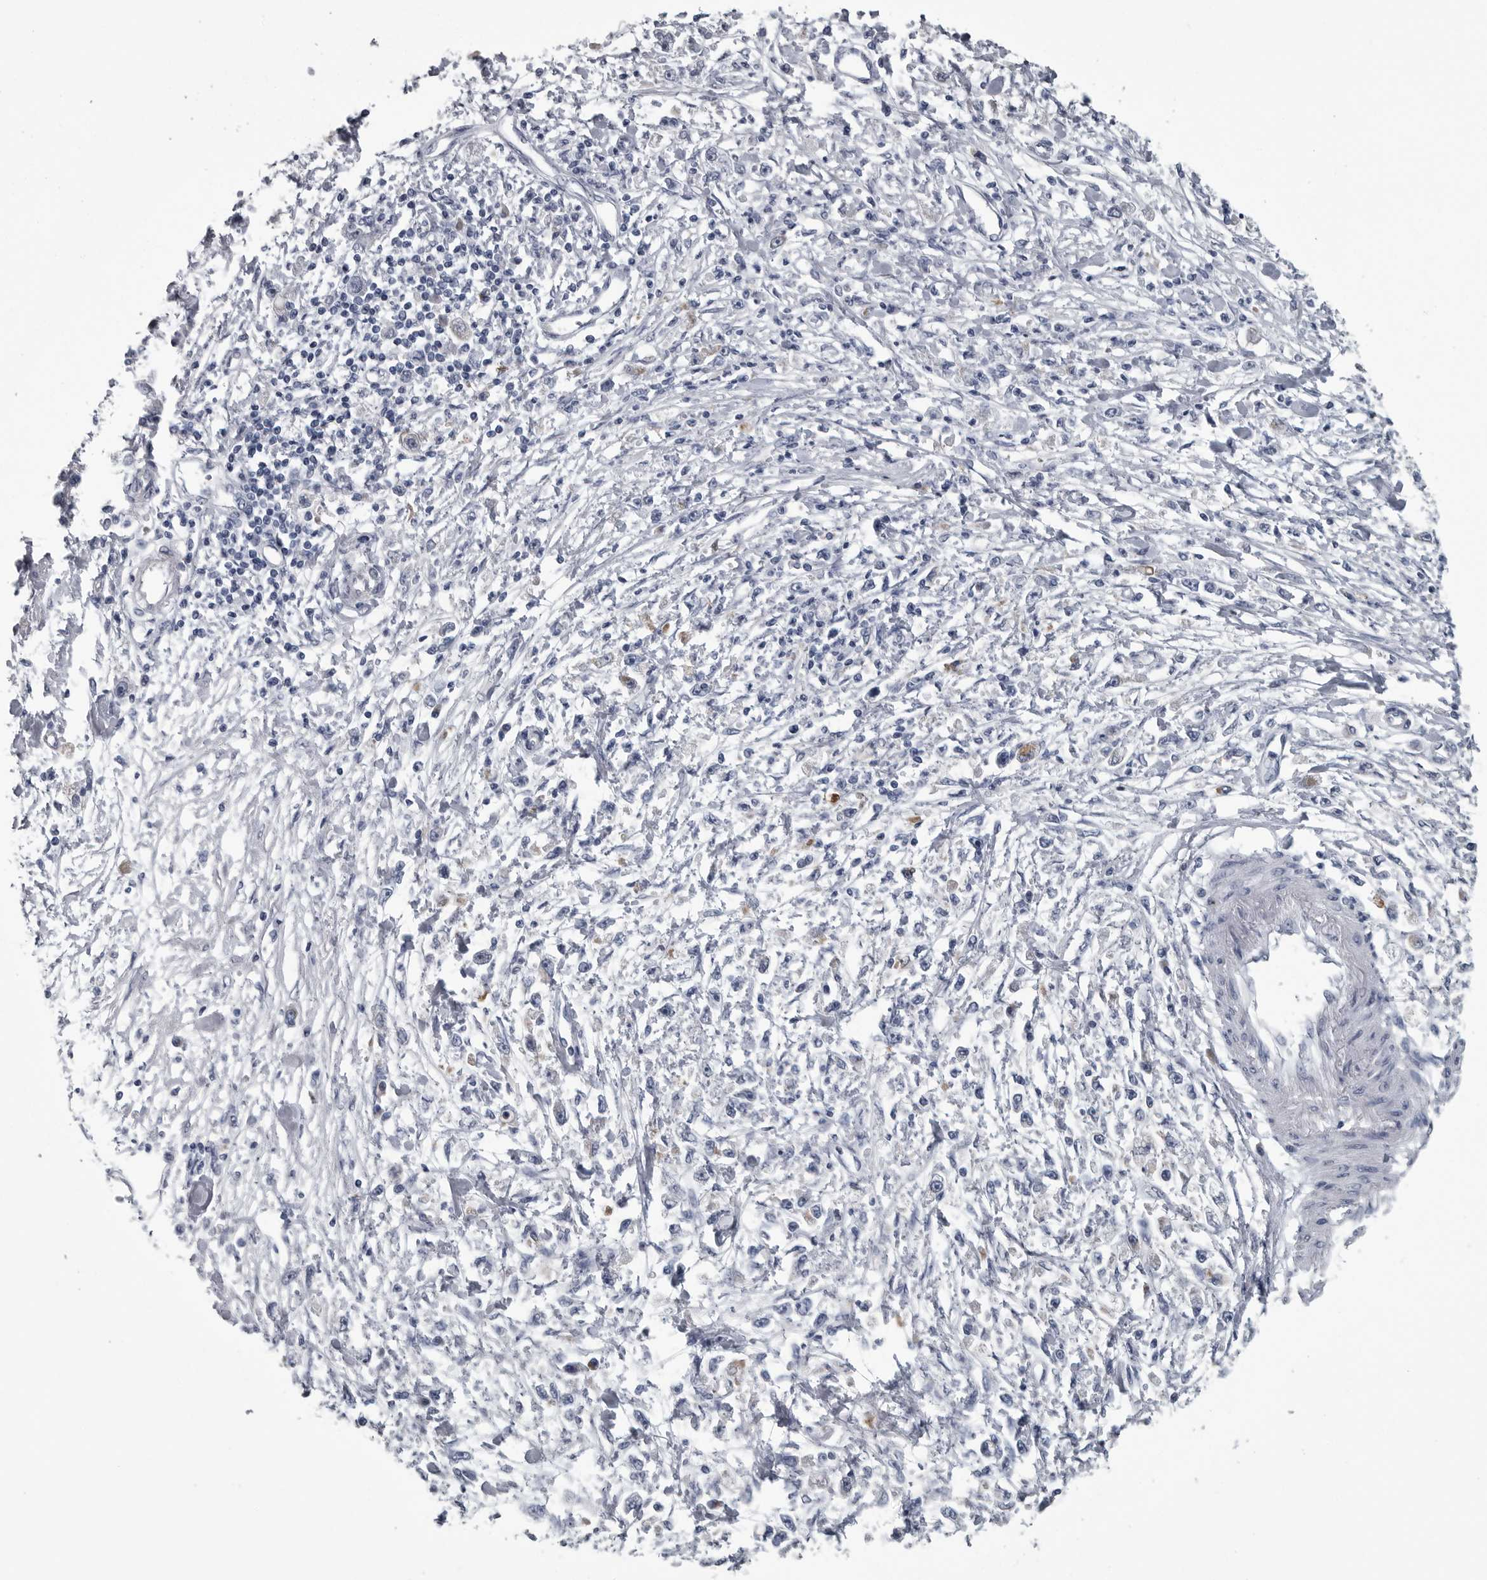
{"staining": {"intensity": "negative", "quantity": "none", "location": "none"}, "tissue": "stomach cancer", "cell_type": "Tumor cells", "image_type": "cancer", "snomed": [{"axis": "morphology", "description": "Adenocarcinoma, NOS"}, {"axis": "topography", "description": "Stomach"}], "caption": "Protein analysis of adenocarcinoma (stomach) shows no significant staining in tumor cells.", "gene": "MYOC", "patient": {"sex": "female", "age": 59}}